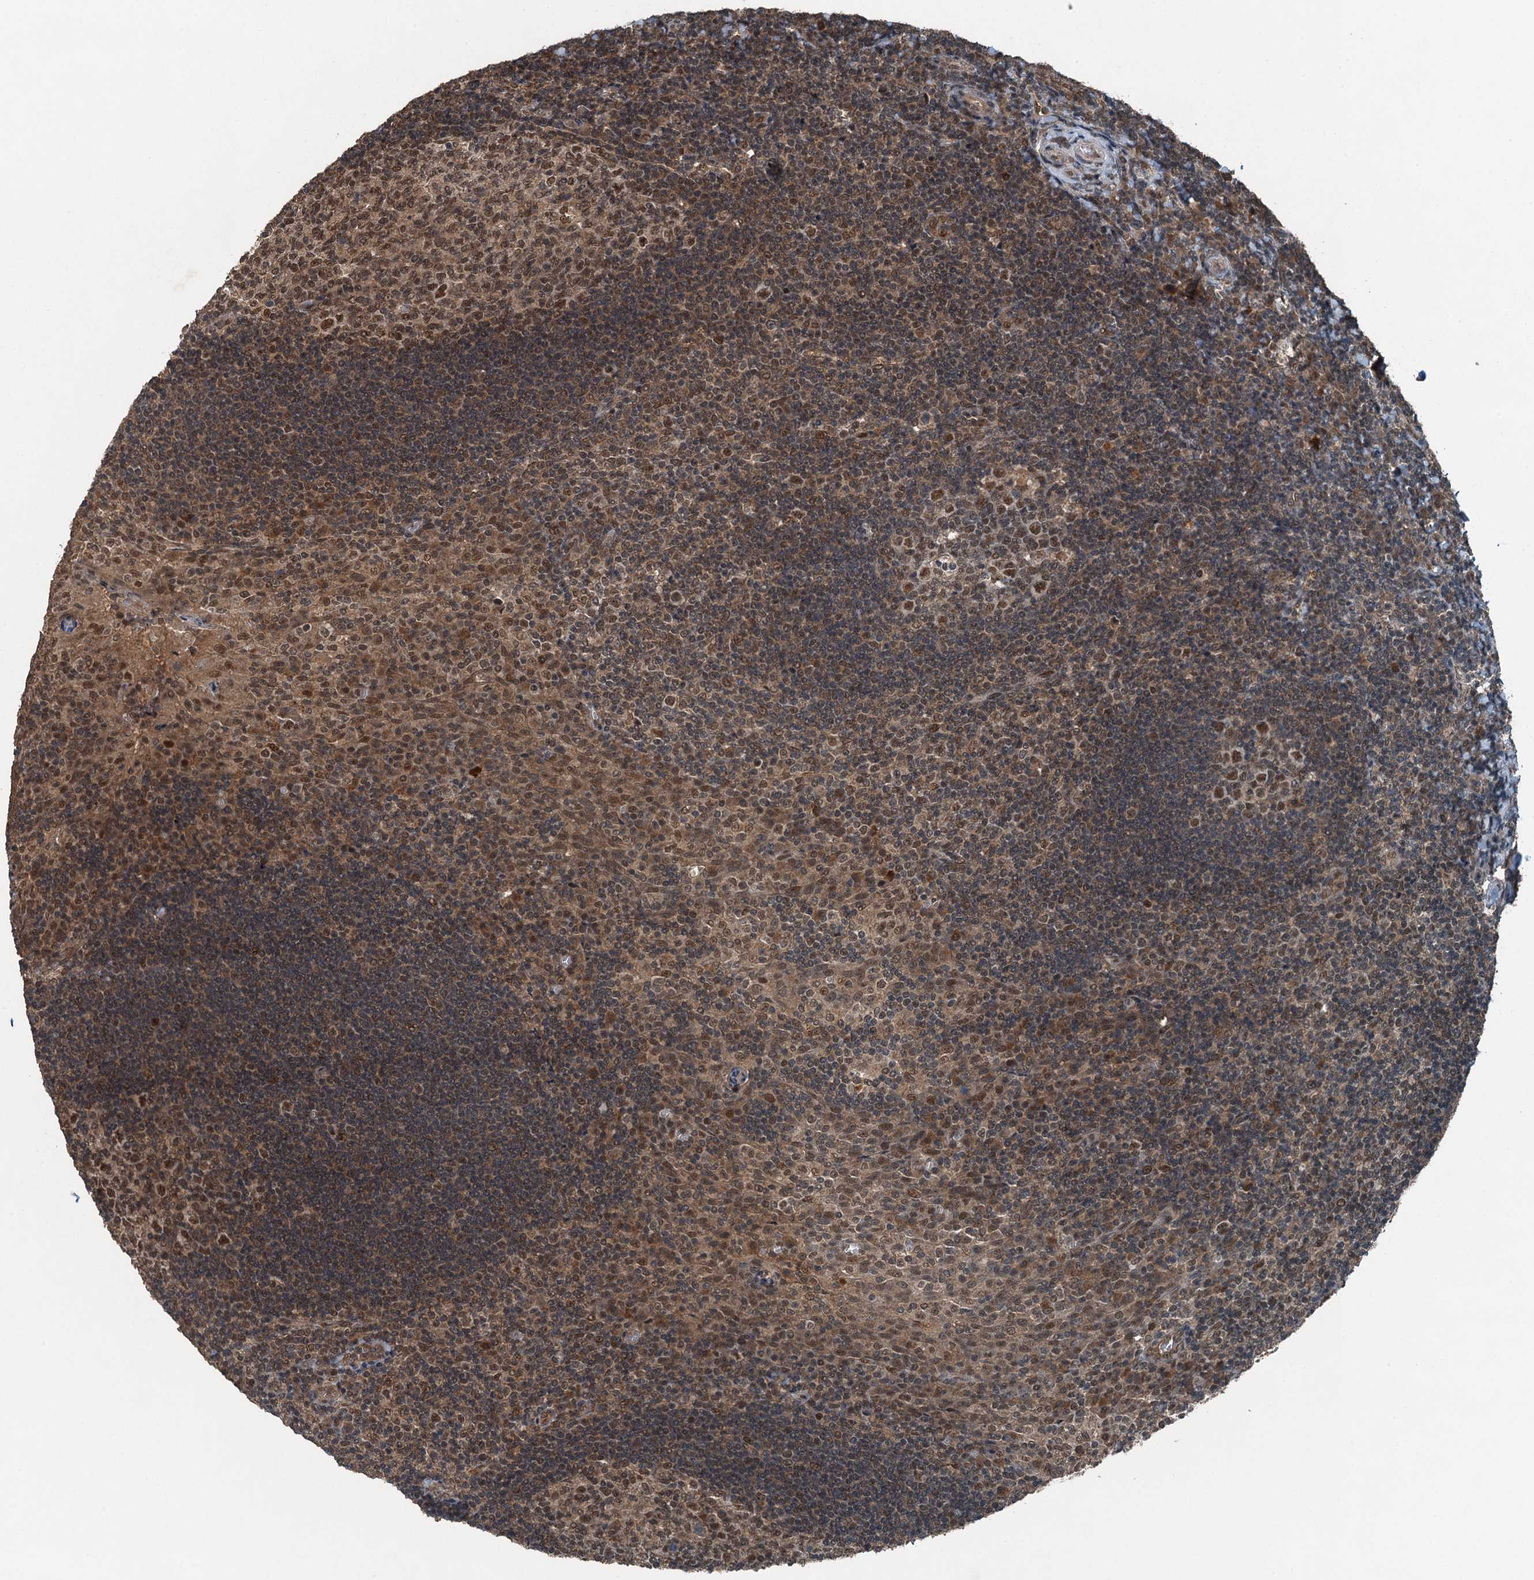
{"staining": {"intensity": "moderate", "quantity": ">75%", "location": "nuclear"}, "tissue": "tonsil", "cell_type": "Germinal center cells", "image_type": "normal", "snomed": [{"axis": "morphology", "description": "Normal tissue, NOS"}, {"axis": "topography", "description": "Tonsil"}], "caption": "Immunohistochemical staining of benign human tonsil demonstrates moderate nuclear protein positivity in approximately >75% of germinal center cells.", "gene": "UBXN6", "patient": {"sex": "male", "age": 17}}